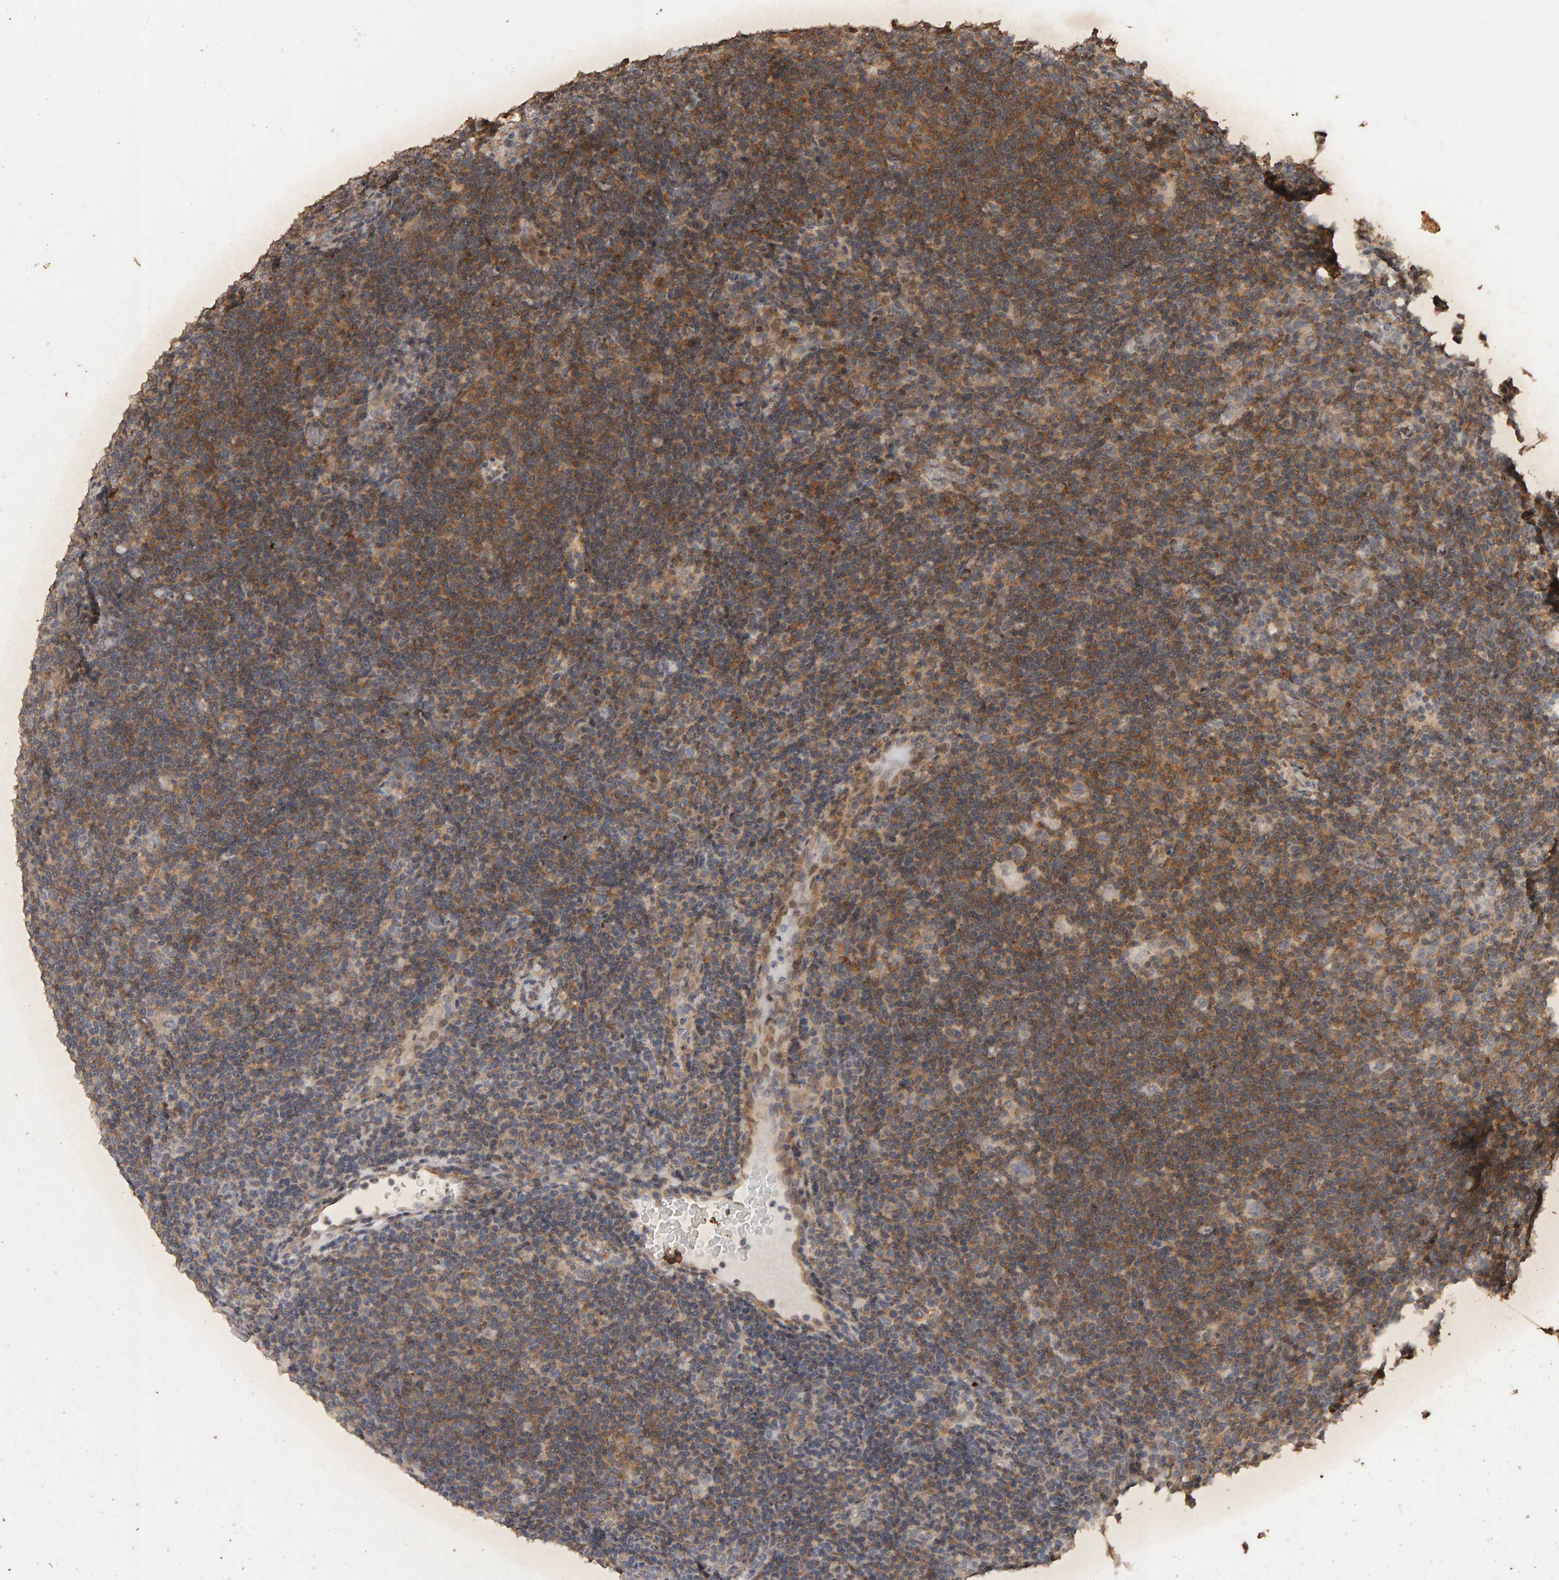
{"staining": {"intensity": "negative", "quantity": "none", "location": "none"}, "tissue": "lymphoma", "cell_type": "Tumor cells", "image_type": "cancer", "snomed": [{"axis": "morphology", "description": "Hodgkin's disease, NOS"}, {"axis": "topography", "description": "Lymph node"}], "caption": "Hodgkin's disease stained for a protein using immunohistochemistry (IHC) shows no staining tumor cells.", "gene": "DNAJB5", "patient": {"sex": "female", "age": 57}}